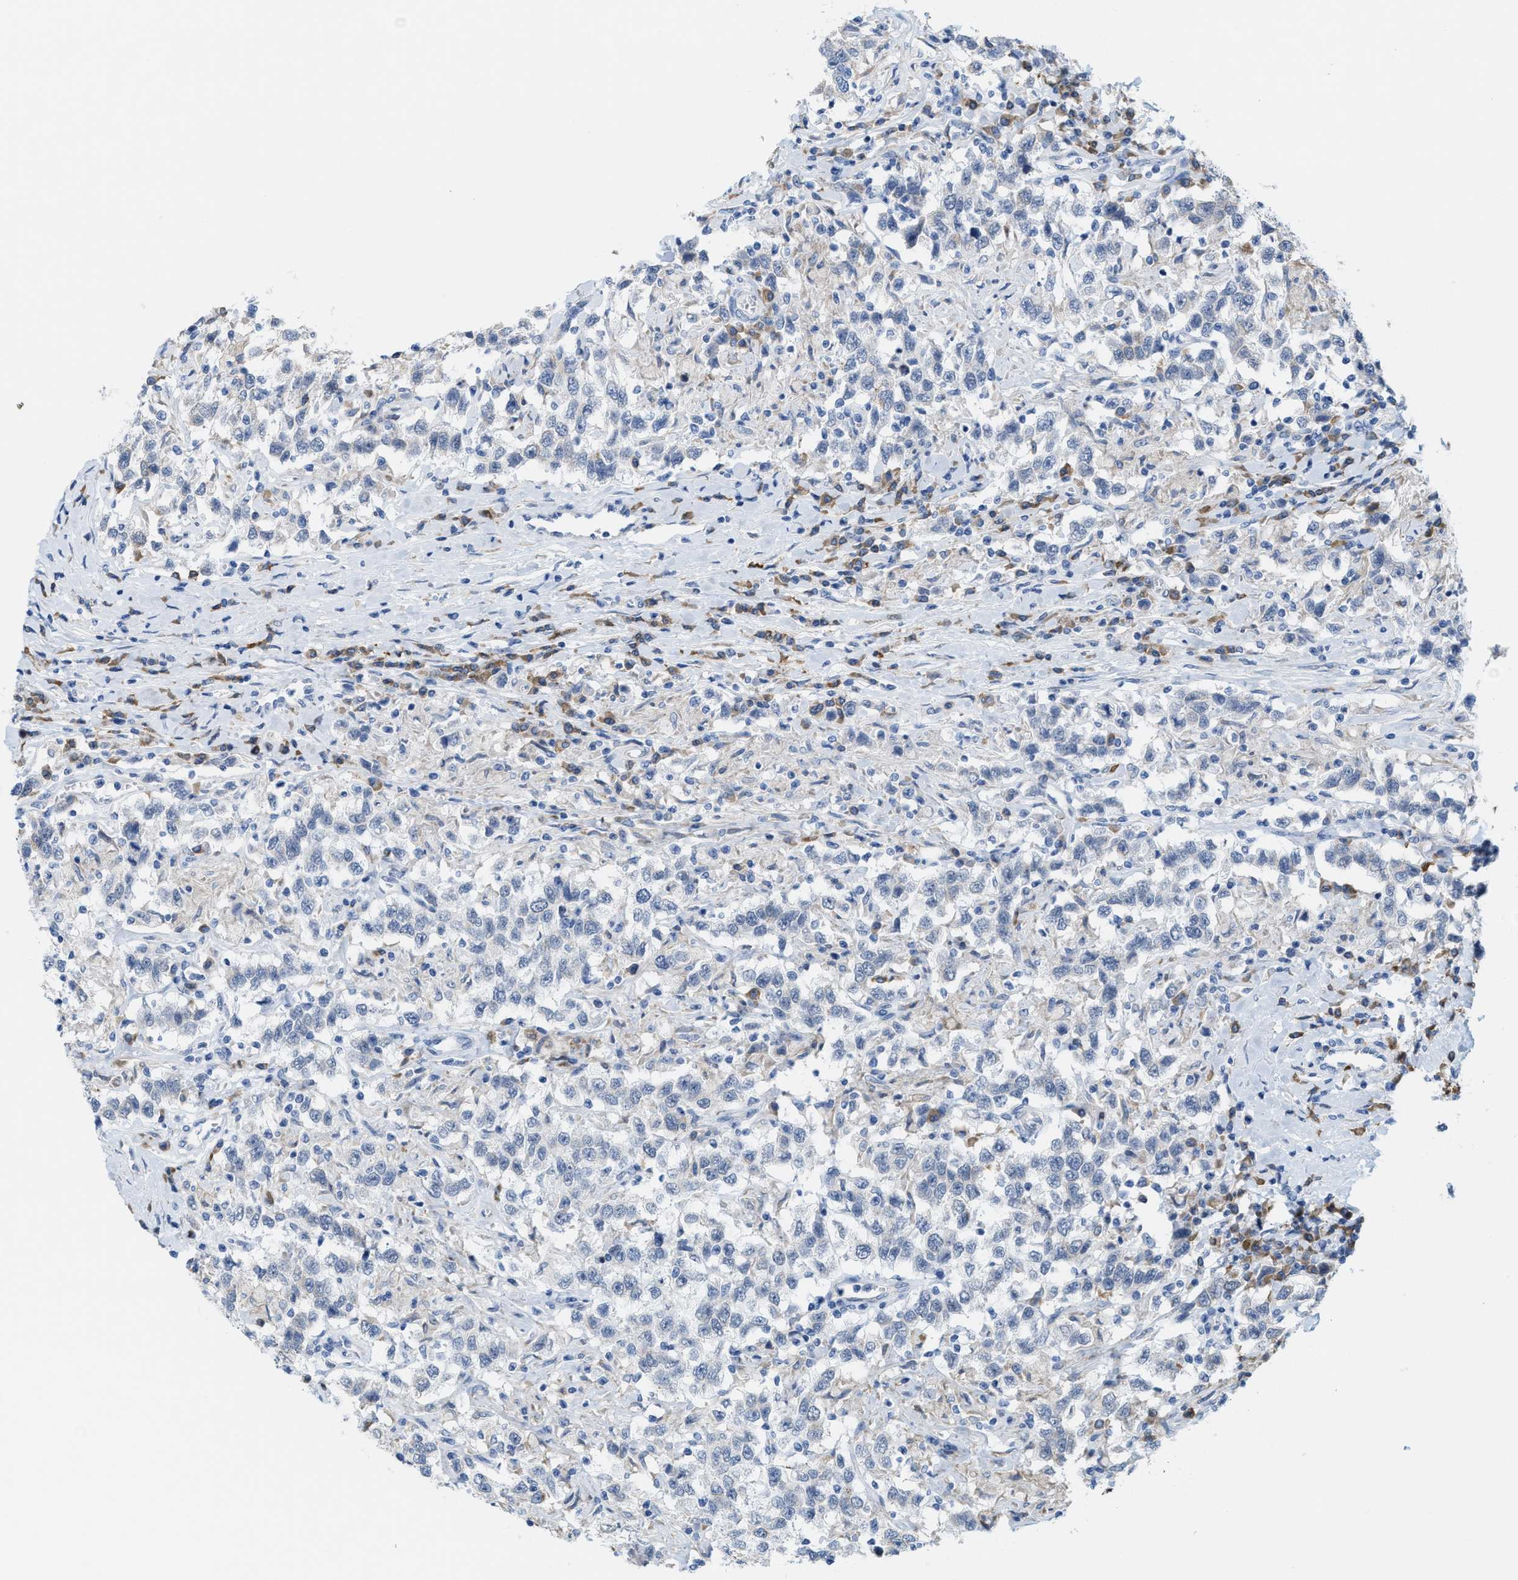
{"staining": {"intensity": "negative", "quantity": "none", "location": "none"}, "tissue": "testis cancer", "cell_type": "Tumor cells", "image_type": "cancer", "snomed": [{"axis": "morphology", "description": "Seminoma, NOS"}, {"axis": "topography", "description": "Testis"}], "caption": "Tumor cells show no significant protein staining in testis cancer.", "gene": "KIFC3", "patient": {"sex": "male", "age": 41}}